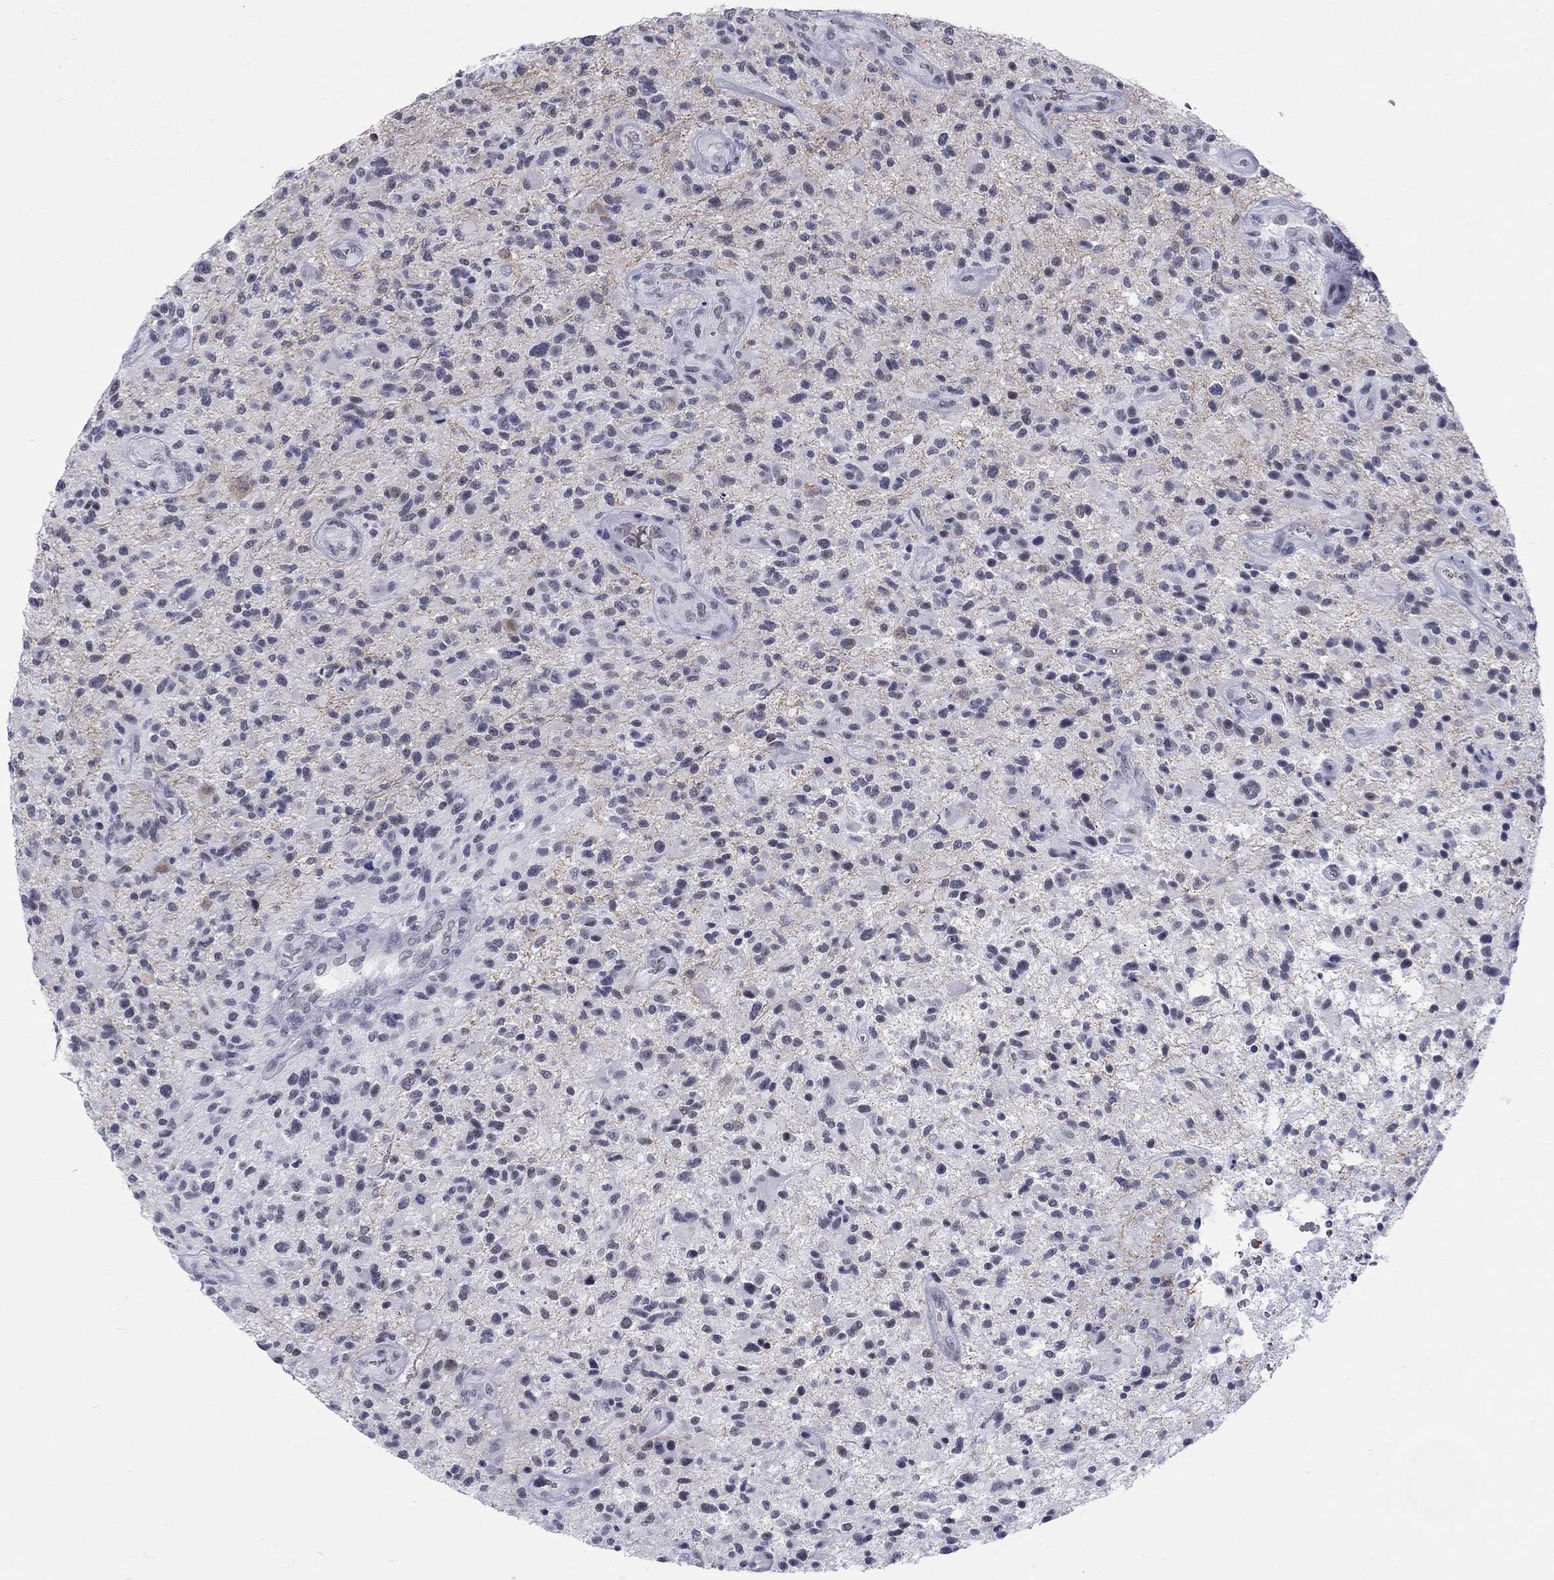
{"staining": {"intensity": "negative", "quantity": "none", "location": "none"}, "tissue": "glioma", "cell_type": "Tumor cells", "image_type": "cancer", "snomed": [{"axis": "morphology", "description": "Glioma, malignant, High grade"}, {"axis": "topography", "description": "Brain"}], "caption": "This is a histopathology image of IHC staining of glioma, which shows no expression in tumor cells.", "gene": "DMTN", "patient": {"sex": "male", "age": 47}}